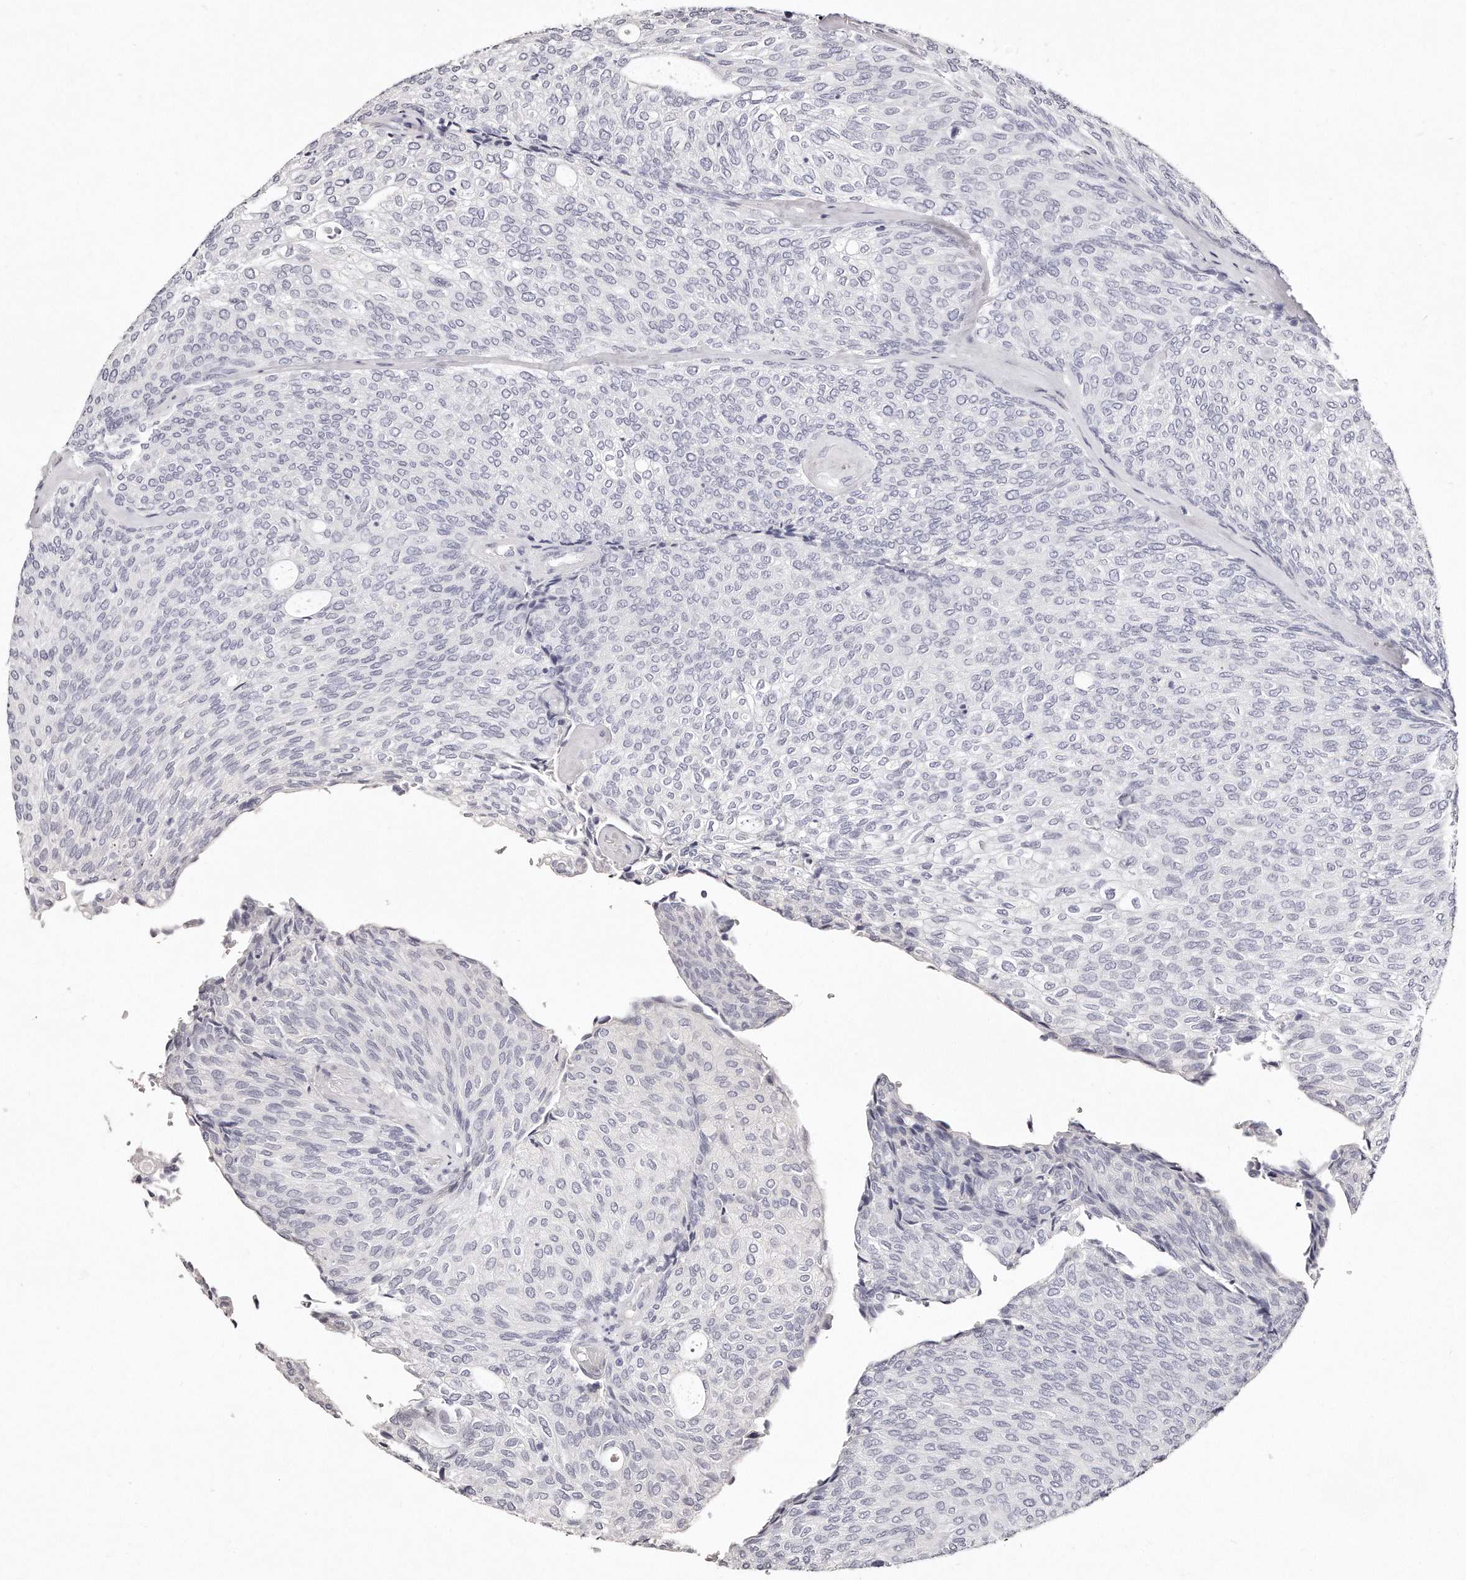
{"staining": {"intensity": "negative", "quantity": "none", "location": "none"}, "tissue": "urothelial cancer", "cell_type": "Tumor cells", "image_type": "cancer", "snomed": [{"axis": "morphology", "description": "Urothelial carcinoma, Low grade"}, {"axis": "topography", "description": "Urinary bladder"}], "caption": "Immunohistochemical staining of low-grade urothelial carcinoma demonstrates no significant positivity in tumor cells. (Brightfield microscopy of DAB immunohistochemistry at high magnification).", "gene": "GDA", "patient": {"sex": "female", "age": 79}}